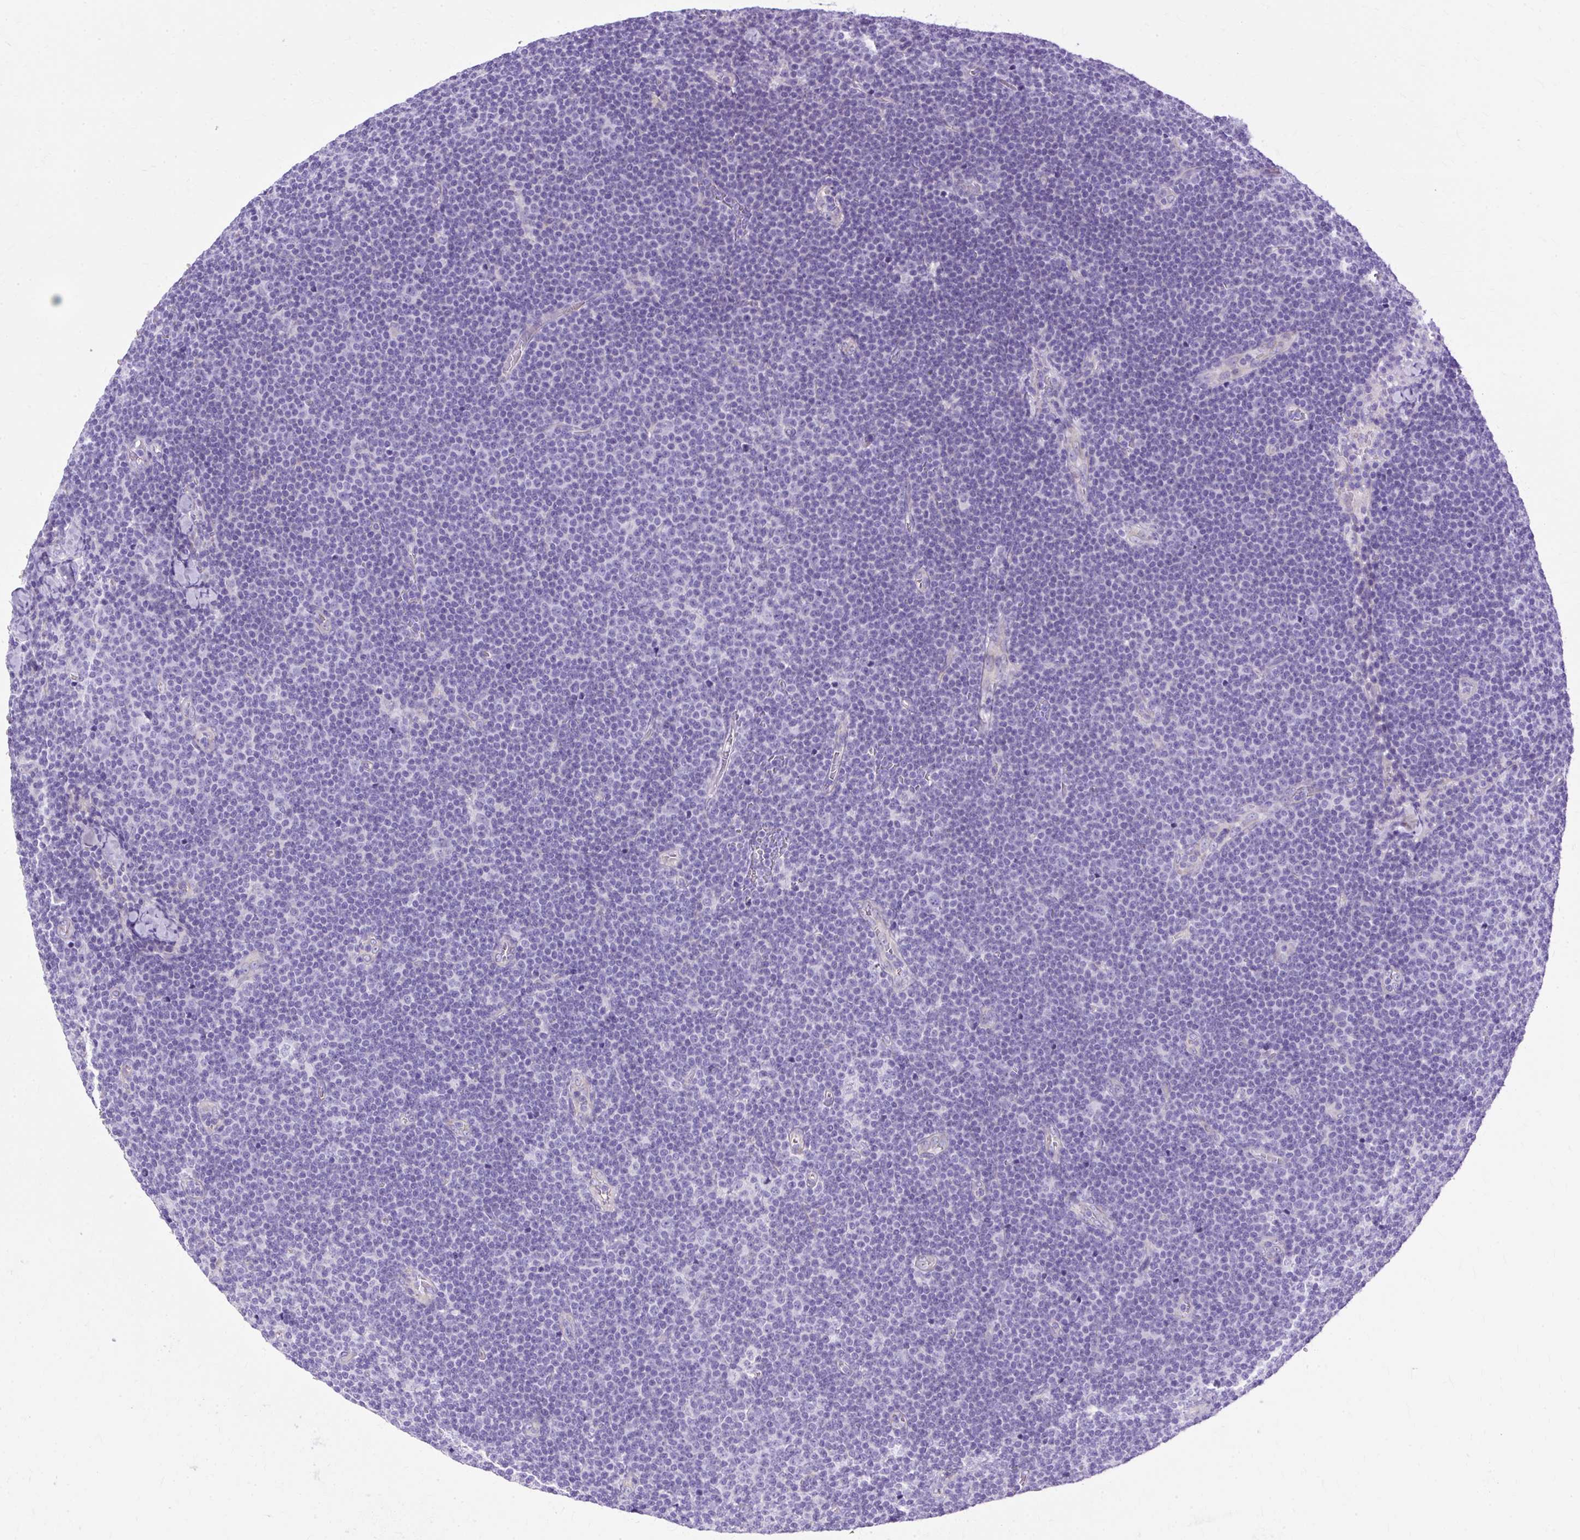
{"staining": {"intensity": "negative", "quantity": "none", "location": "none"}, "tissue": "lymphoma", "cell_type": "Tumor cells", "image_type": "cancer", "snomed": [{"axis": "morphology", "description": "Malignant lymphoma, non-Hodgkin's type, Low grade"}, {"axis": "topography", "description": "Lymph node"}], "caption": "IHC micrograph of neoplastic tissue: human lymphoma stained with DAB exhibits no significant protein staining in tumor cells. (DAB (3,3'-diaminobenzidine) immunohistochemistry (IHC) visualized using brightfield microscopy, high magnification).", "gene": "MYO6", "patient": {"sex": "male", "age": 48}}